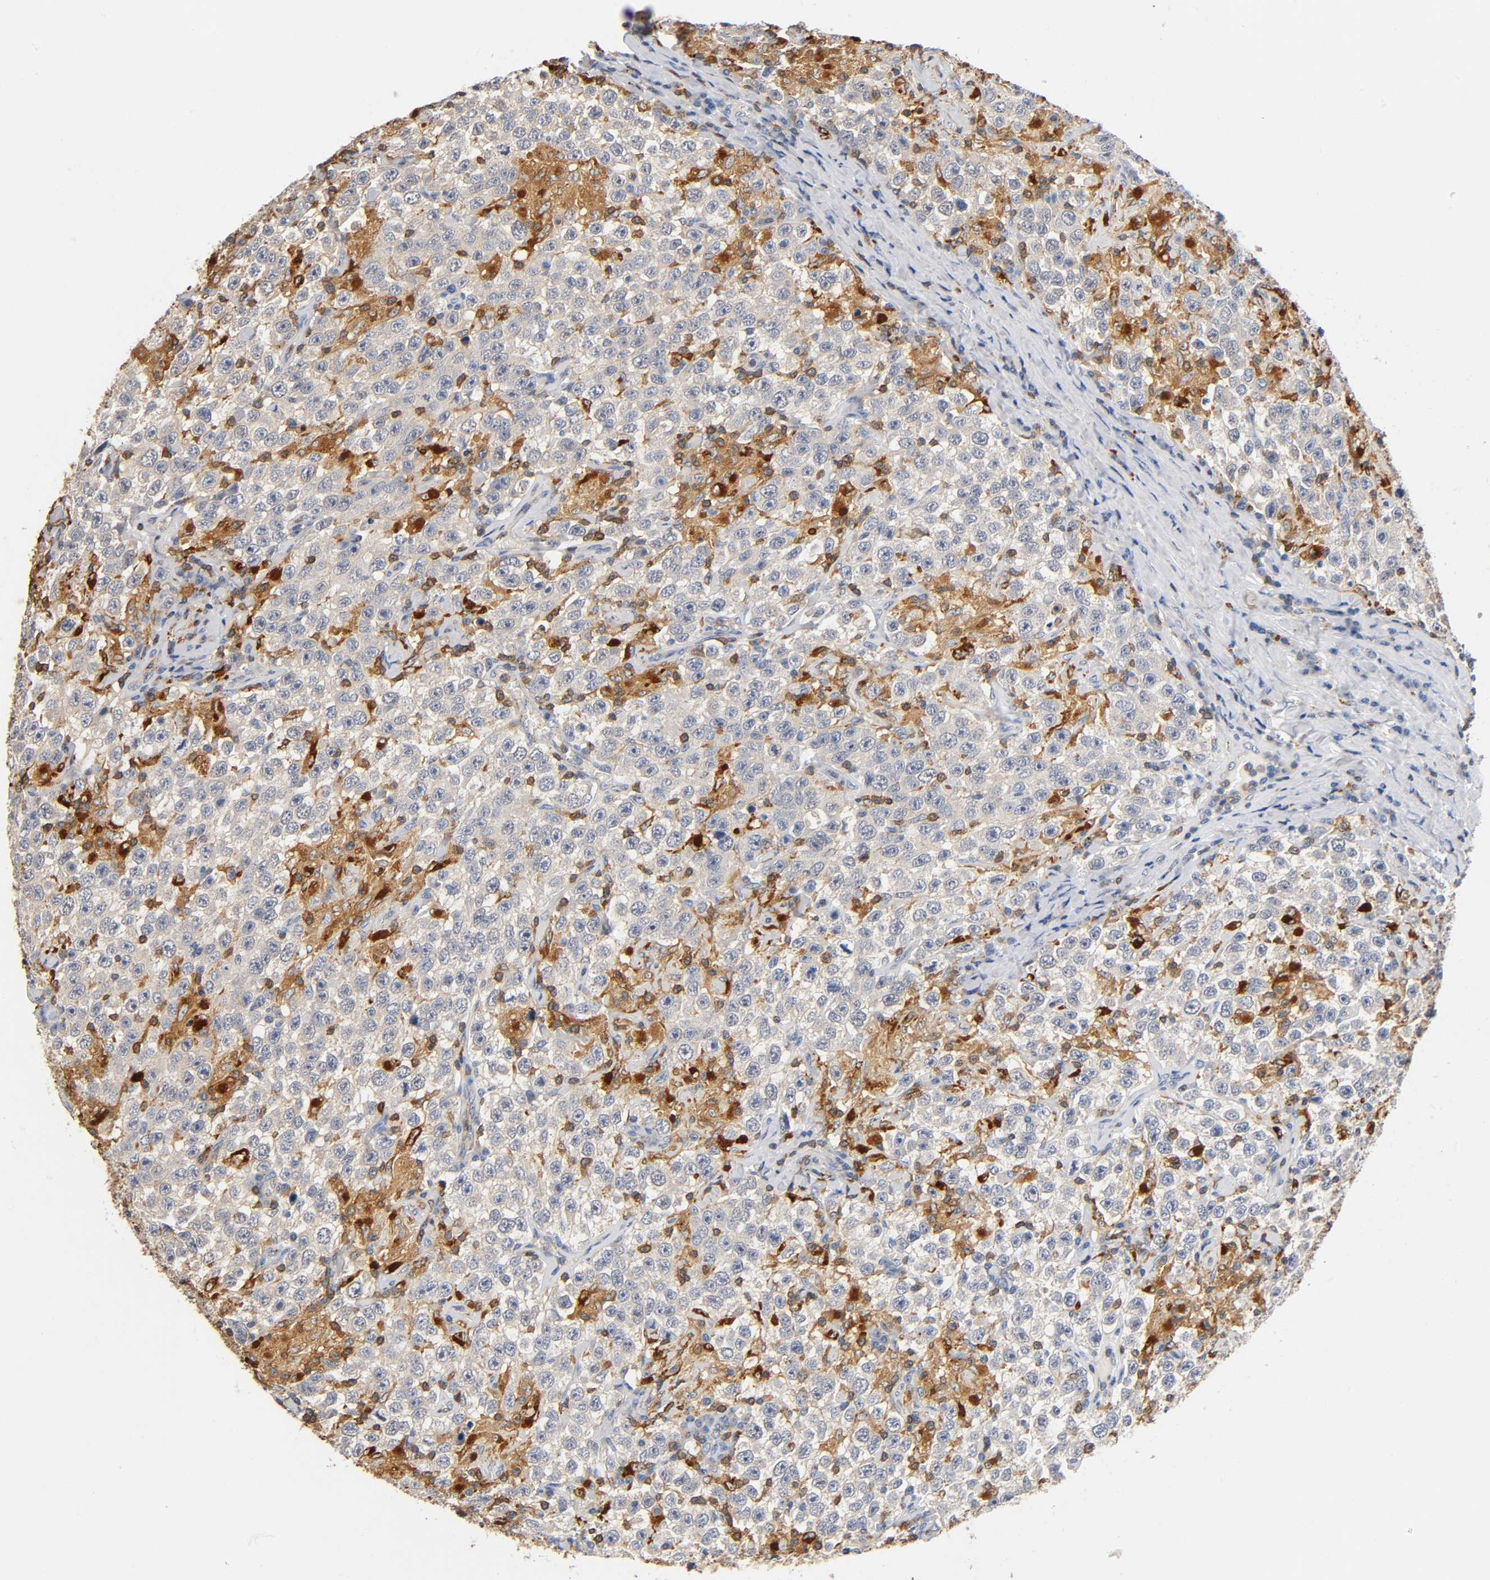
{"staining": {"intensity": "negative", "quantity": "none", "location": "none"}, "tissue": "testis cancer", "cell_type": "Tumor cells", "image_type": "cancer", "snomed": [{"axis": "morphology", "description": "Seminoma, NOS"}, {"axis": "topography", "description": "Testis"}], "caption": "This histopathology image is of seminoma (testis) stained with immunohistochemistry (IHC) to label a protein in brown with the nuclei are counter-stained blue. There is no expression in tumor cells.", "gene": "UCKL1", "patient": {"sex": "male", "age": 41}}